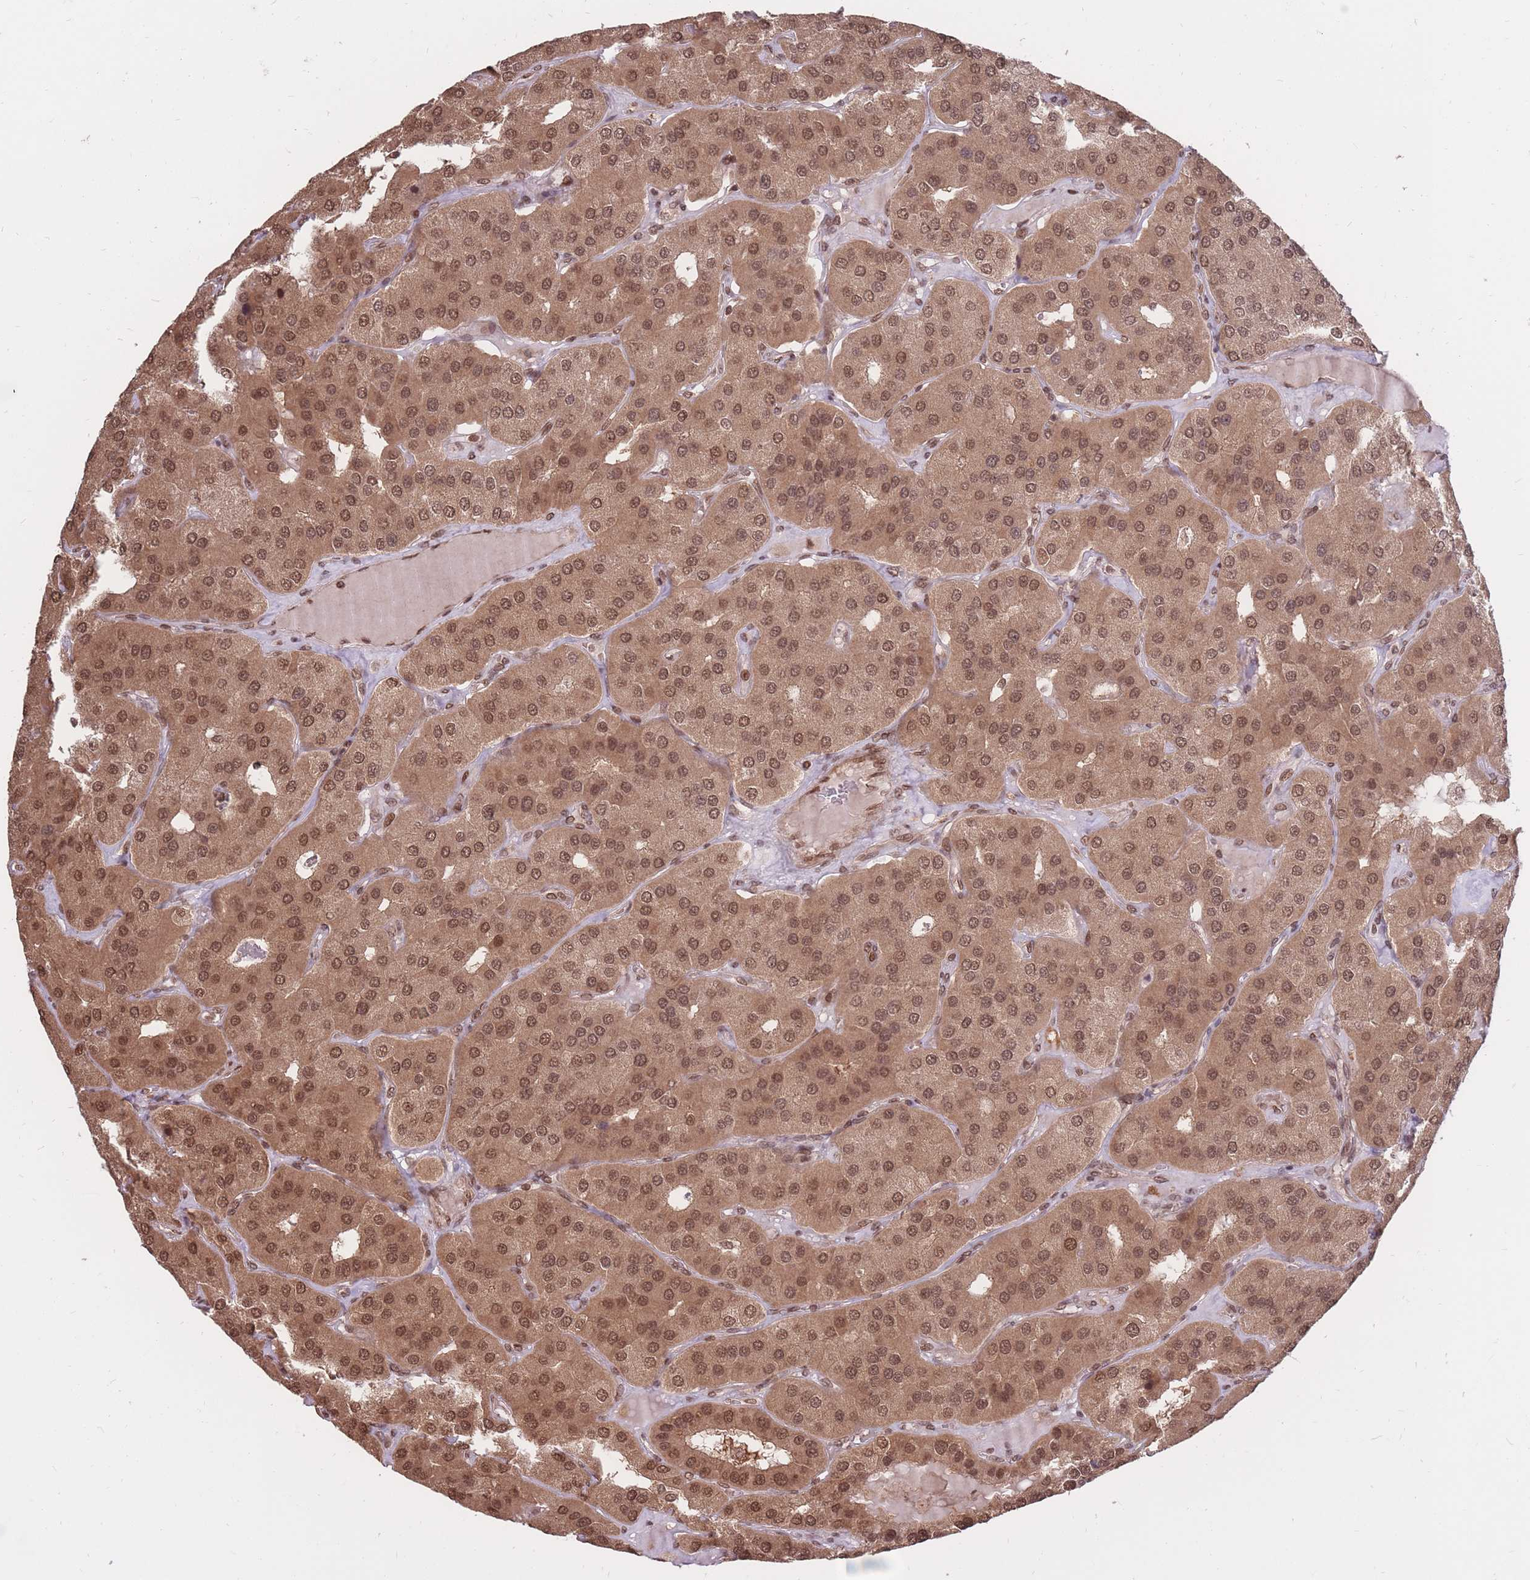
{"staining": {"intensity": "moderate", "quantity": ">75%", "location": "cytoplasmic/membranous,nuclear"}, "tissue": "parathyroid gland", "cell_type": "Glandular cells", "image_type": "normal", "snomed": [{"axis": "morphology", "description": "Normal tissue, NOS"}, {"axis": "morphology", "description": "Adenoma, NOS"}, {"axis": "topography", "description": "Parathyroid gland"}], "caption": "The photomicrograph exhibits immunohistochemical staining of normal parathyroid gland. There is moderate cytoplasmic/membranous,nuclear expression is present in about >75% of glandular cells.", "gene": "SRA1", "patient": {"sex": "female", "age": 86}}